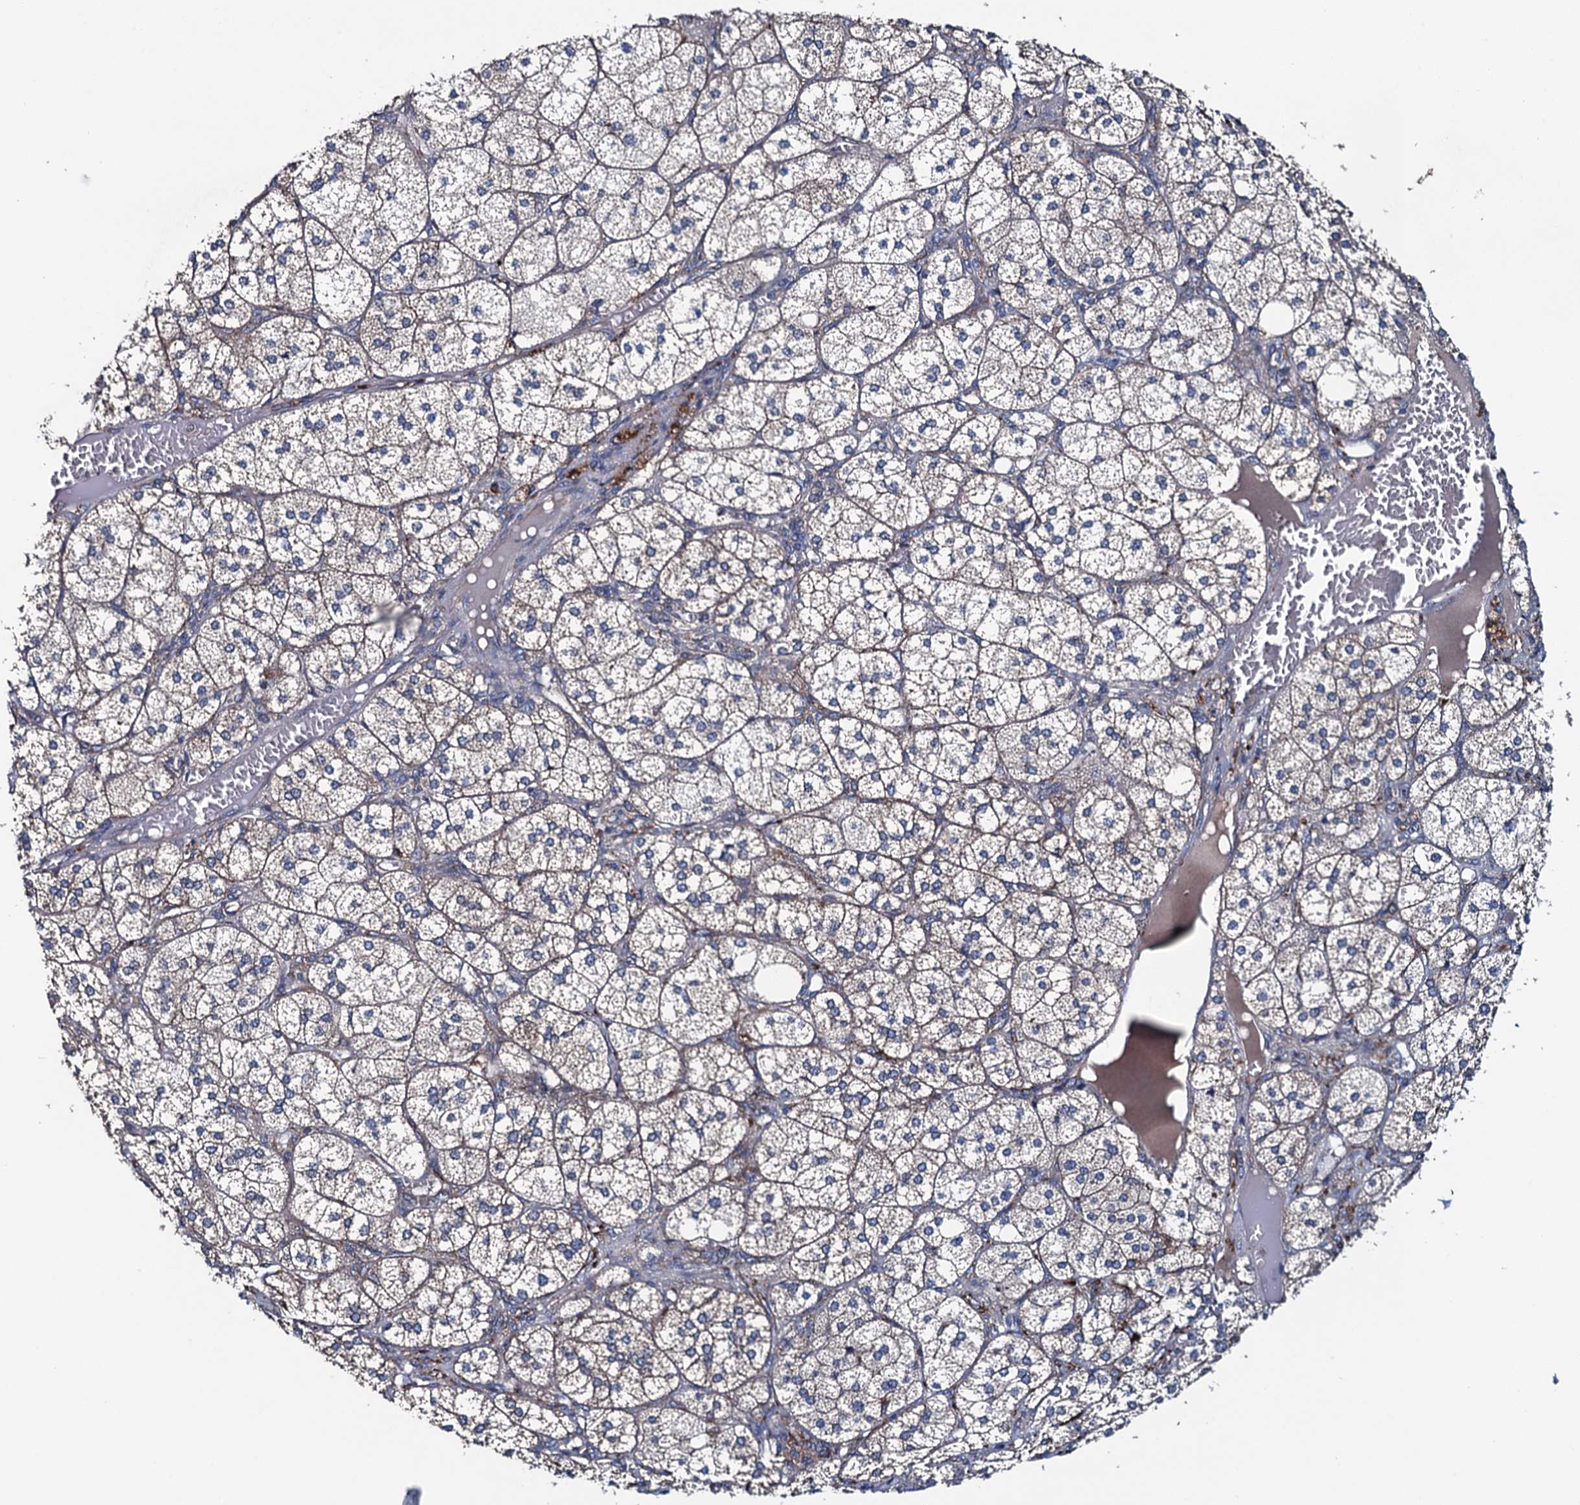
{"staining": {"intensity": "moderate", "quantity": "25%-75%", "location": "cytoplasmic/membranous"}, "tissue": "adrenal gland", "cell_type": "Glandular cells", "image_type": "normal", "snomed": [{"axis": "morphology", "description": "Normal tissue, NOS"}, {"axis": "topography", "description": "Adrenal gland"}], "caption": "Normal adrenal gland was stained to show a protein in brown. There is medium levels of moderate cytoplasmic/membranous staining in about 25%-75% of glandular cells. (IHC, brightfield microscopy, high magnification).", "gene": "ADCY9", "patient": {"sex": "female", "age": 61}}